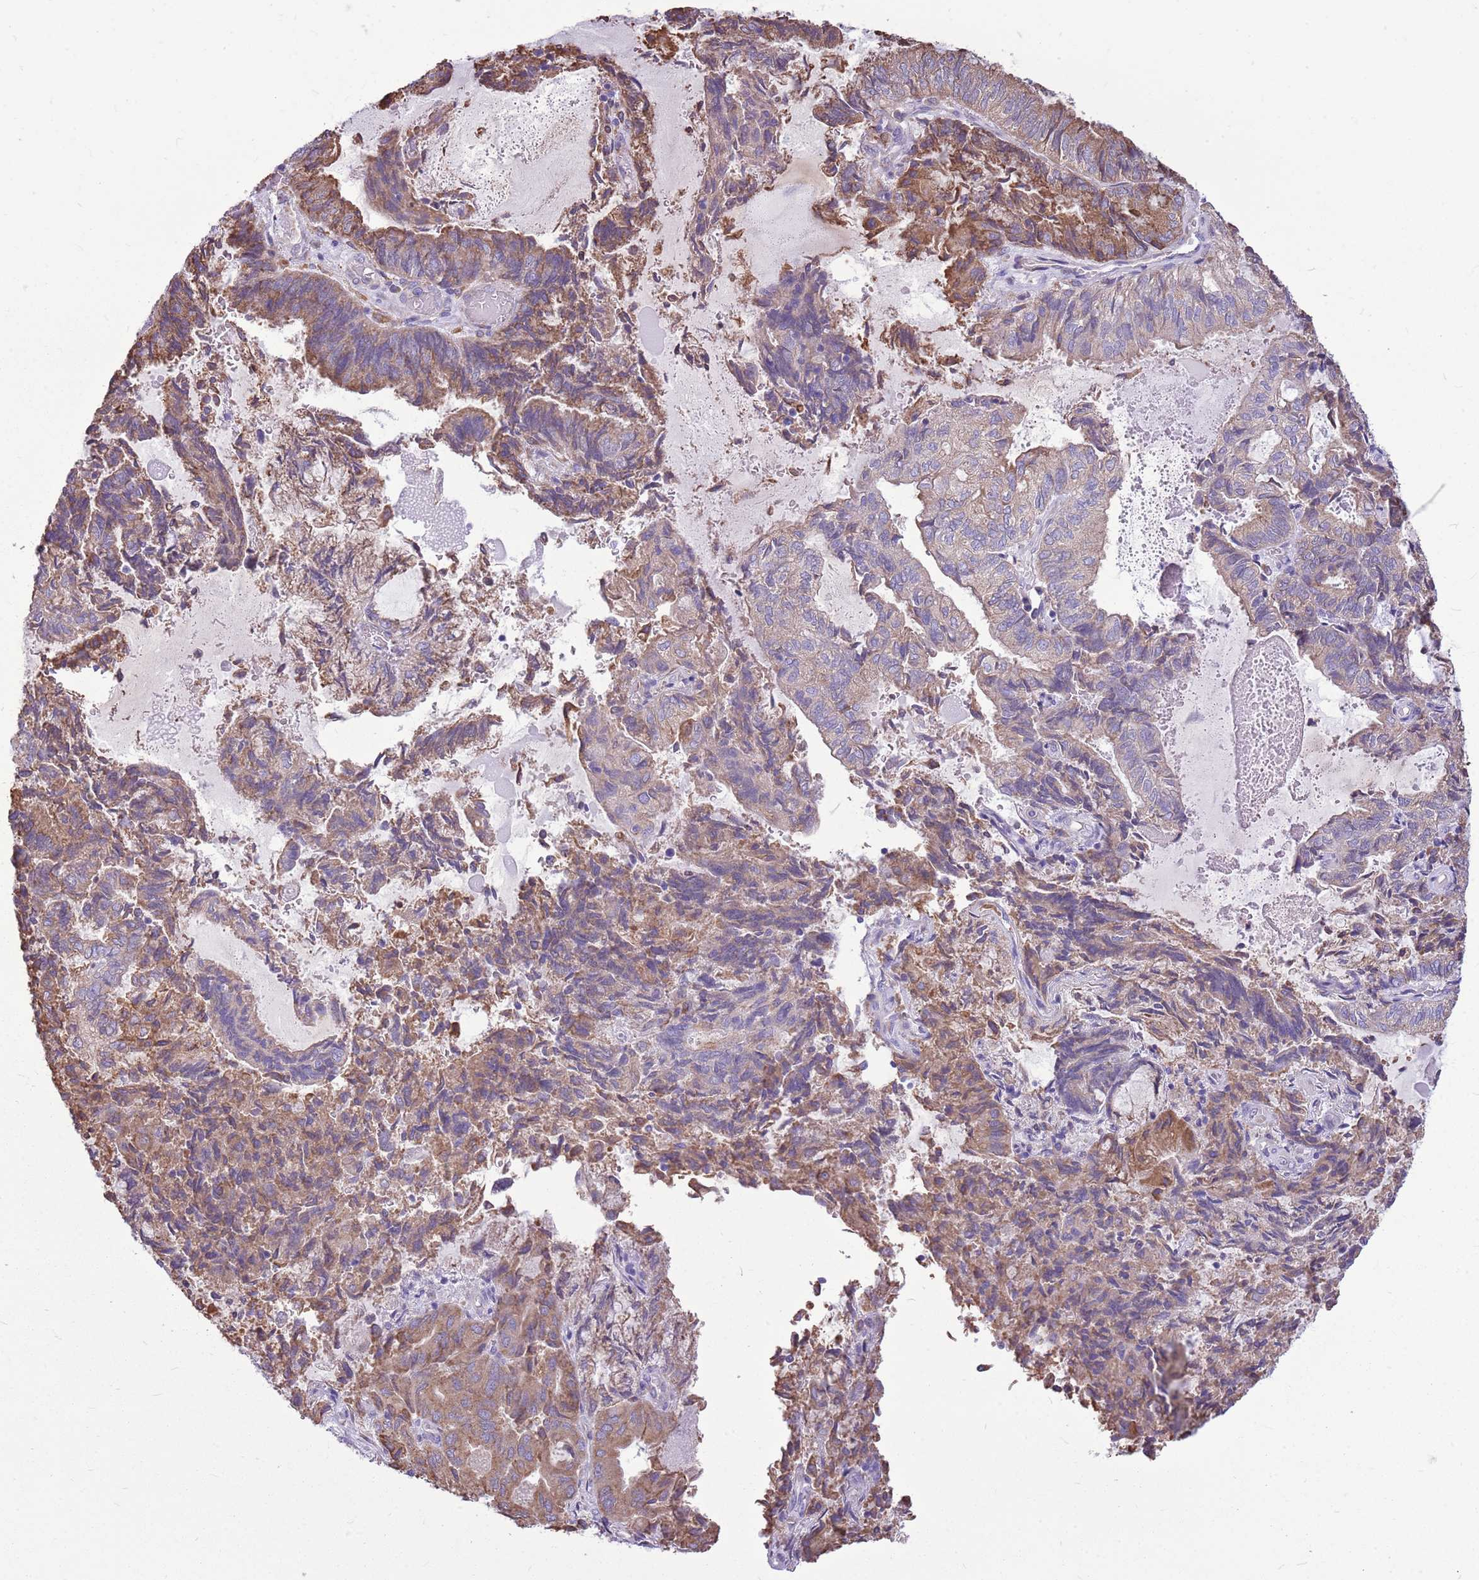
{"staining": {"intensity": "moderate", "quantity": "25%-75%", "location": "cytoplasmic/membranous"}, "tissue": "endometrial cancer", "cell_type": "Tumor cells", "image_type": "cancer", "snomed": [{"axis": "morphology", "description": "Adenocarcinoma, NOS"}, {"axis": "topography", "description": "Endometrium"}], "caption": "Adenocarcinoma (endometrial) tissue displays moderate cytoplasmic/membranous positivity in about 25%-75% of tumor cells", "gene": "KCTD19", "patient": {"sex": "female", "age": 80}}